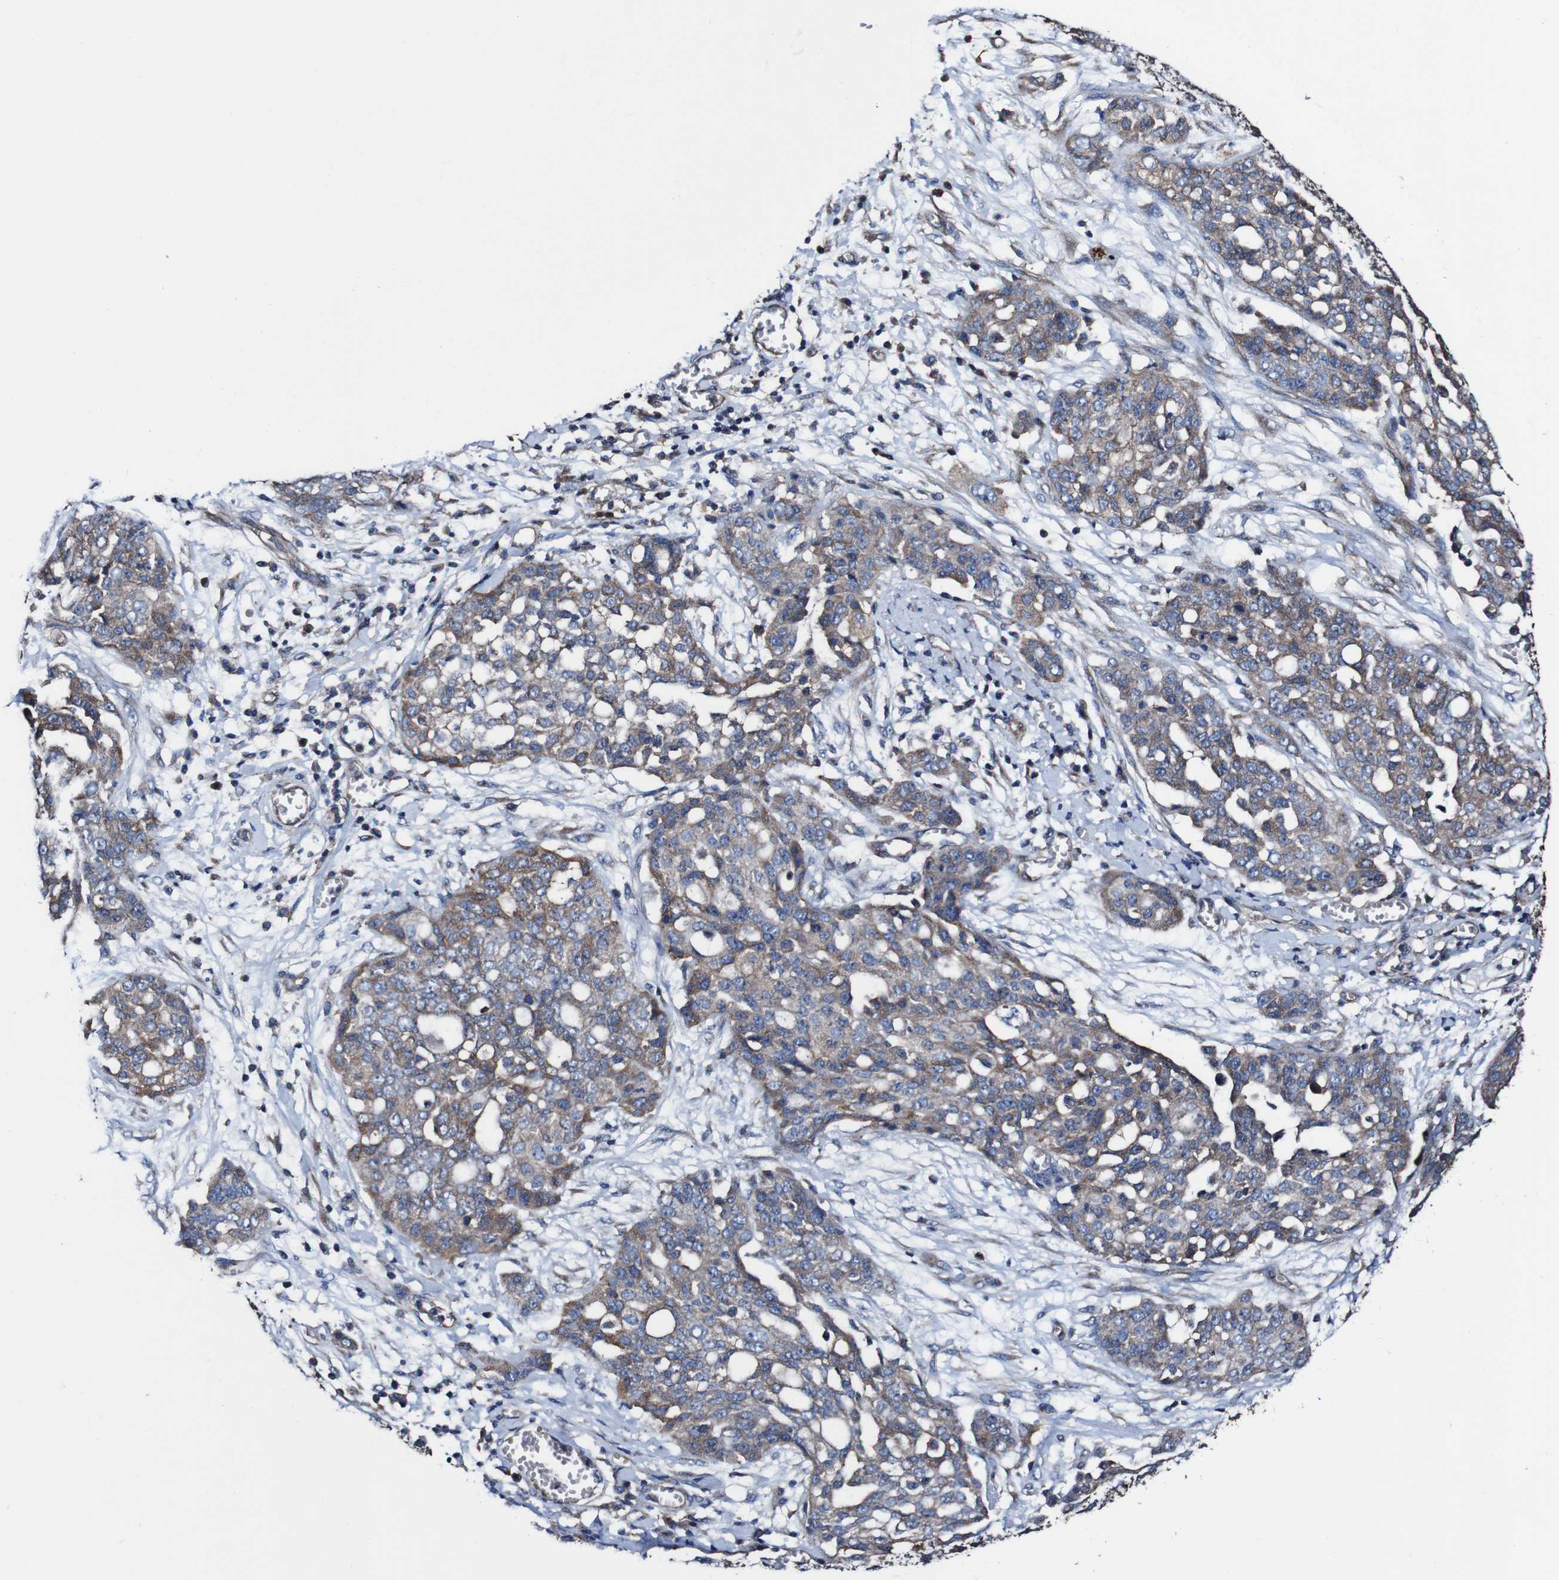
{"staining": {"intensity": "moderate", "quantity": ">75%", "location": "cytoplasmic/membranous"}, "tissue": "ovarian cancer", "cell_type": "Tumor cells", "image_type": "cancer", "snomed": [{"axis": "morphology", "description": "Cystadenocarcinoma, serous, NOS"}, {"axis": "topography", "description": "Soft tissue"}, {"axis": "topography", "description": "Ovary"}], "caption": "Immunohistochemical staining of ovarian cancer (serous cystadenocarcinoma) shows moderate cytoplasmic/membranous protein positivity in about >75% of tumor cells.", "gene": "CSF1R", "patient": {"sex": "female", "age": 57}}